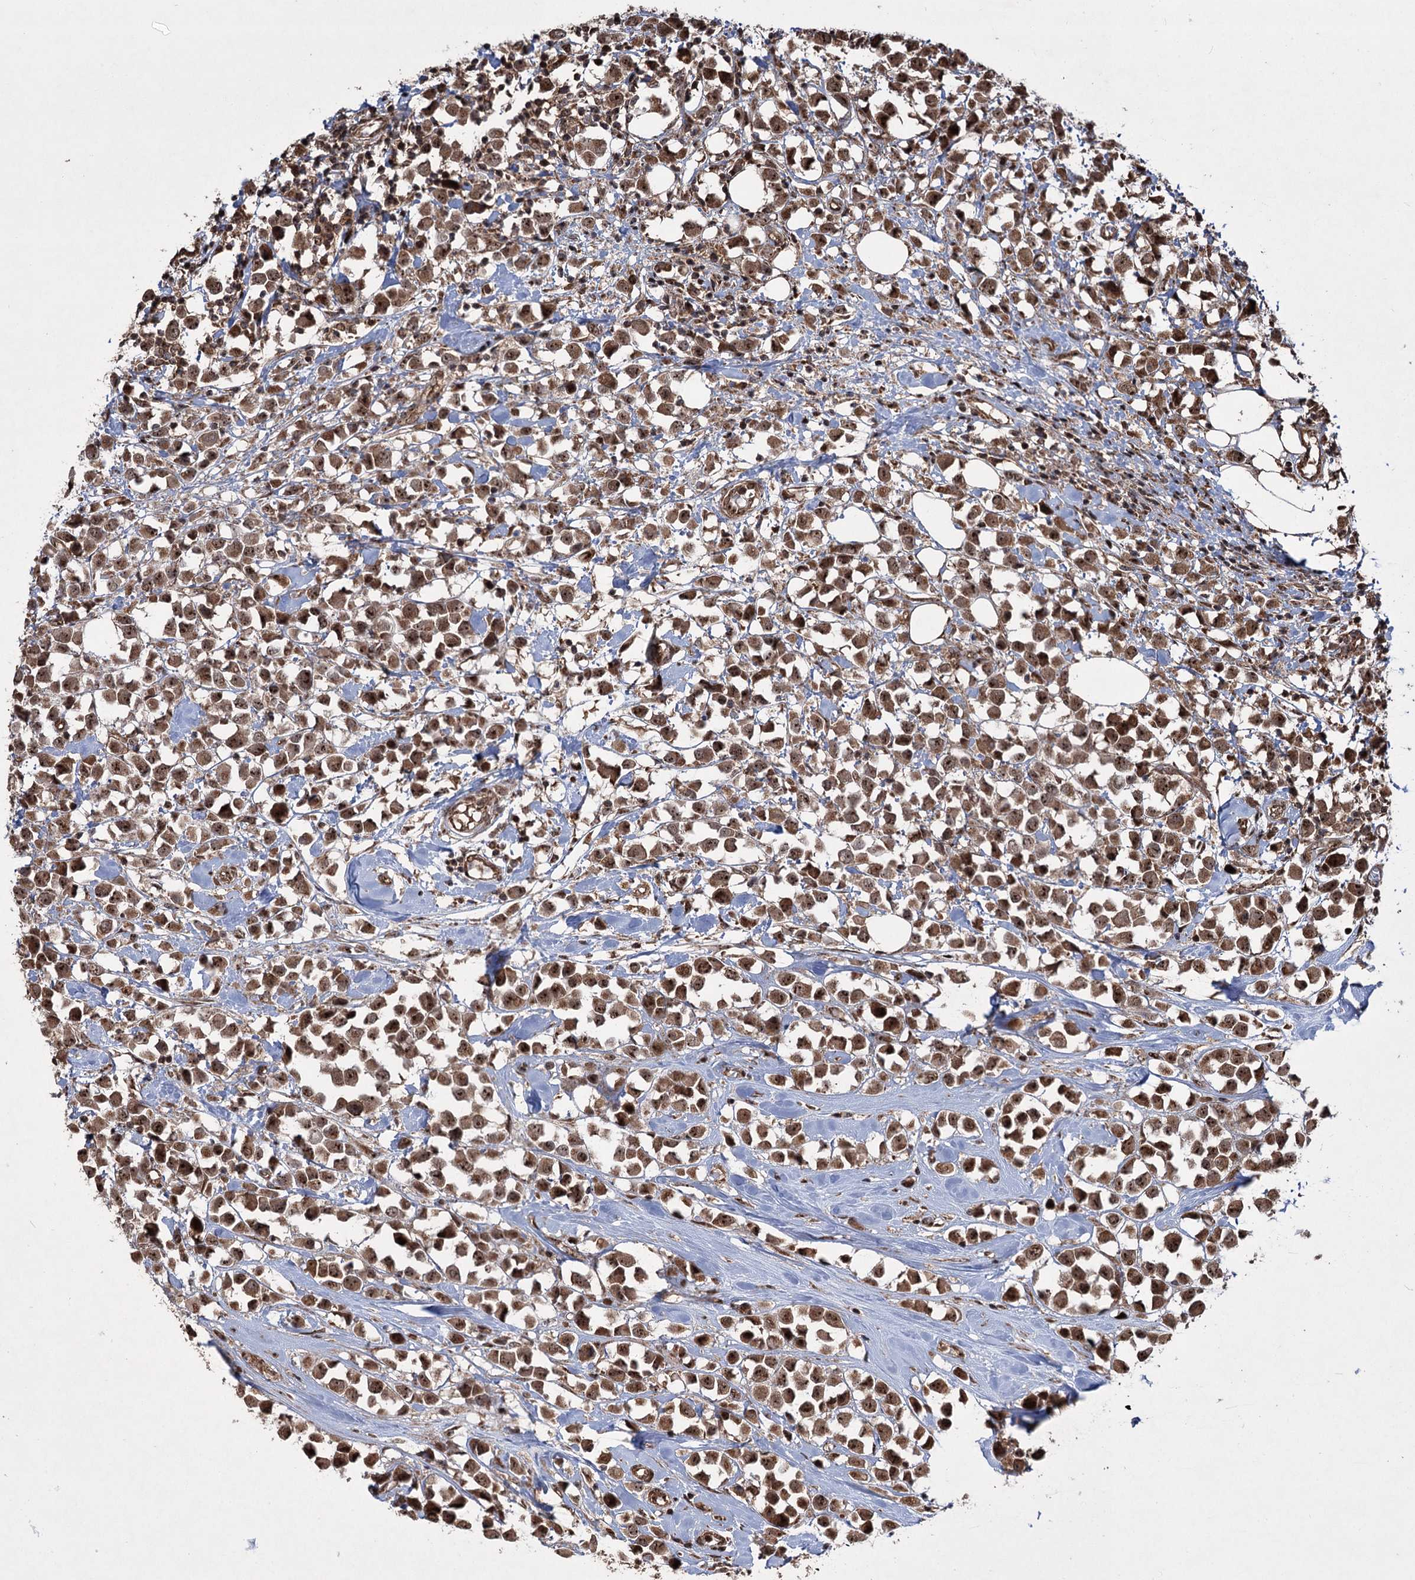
{"staining": {"intensity": "strong", "quantity": ">75%", "location": "cytoplasmic/membranous,nuclear"}, "tissue": "breast cancer", "cell_type": "Tumor cells", "image_type": "cancer", "snomed": [{"axis": "morphology", "description": "Duct carcinoma"}, {"axis": "topography", "description": "Breast"}], "caption": "Immunohistochemical staining of breast cancer (invasive ductal carcinoma) shows strong cytoplasmic/membranous and nuclear protein expression in about >75% of tumor cells.", "gene": "SERINC5", "patient": {"sex": "female", "age": 61}}